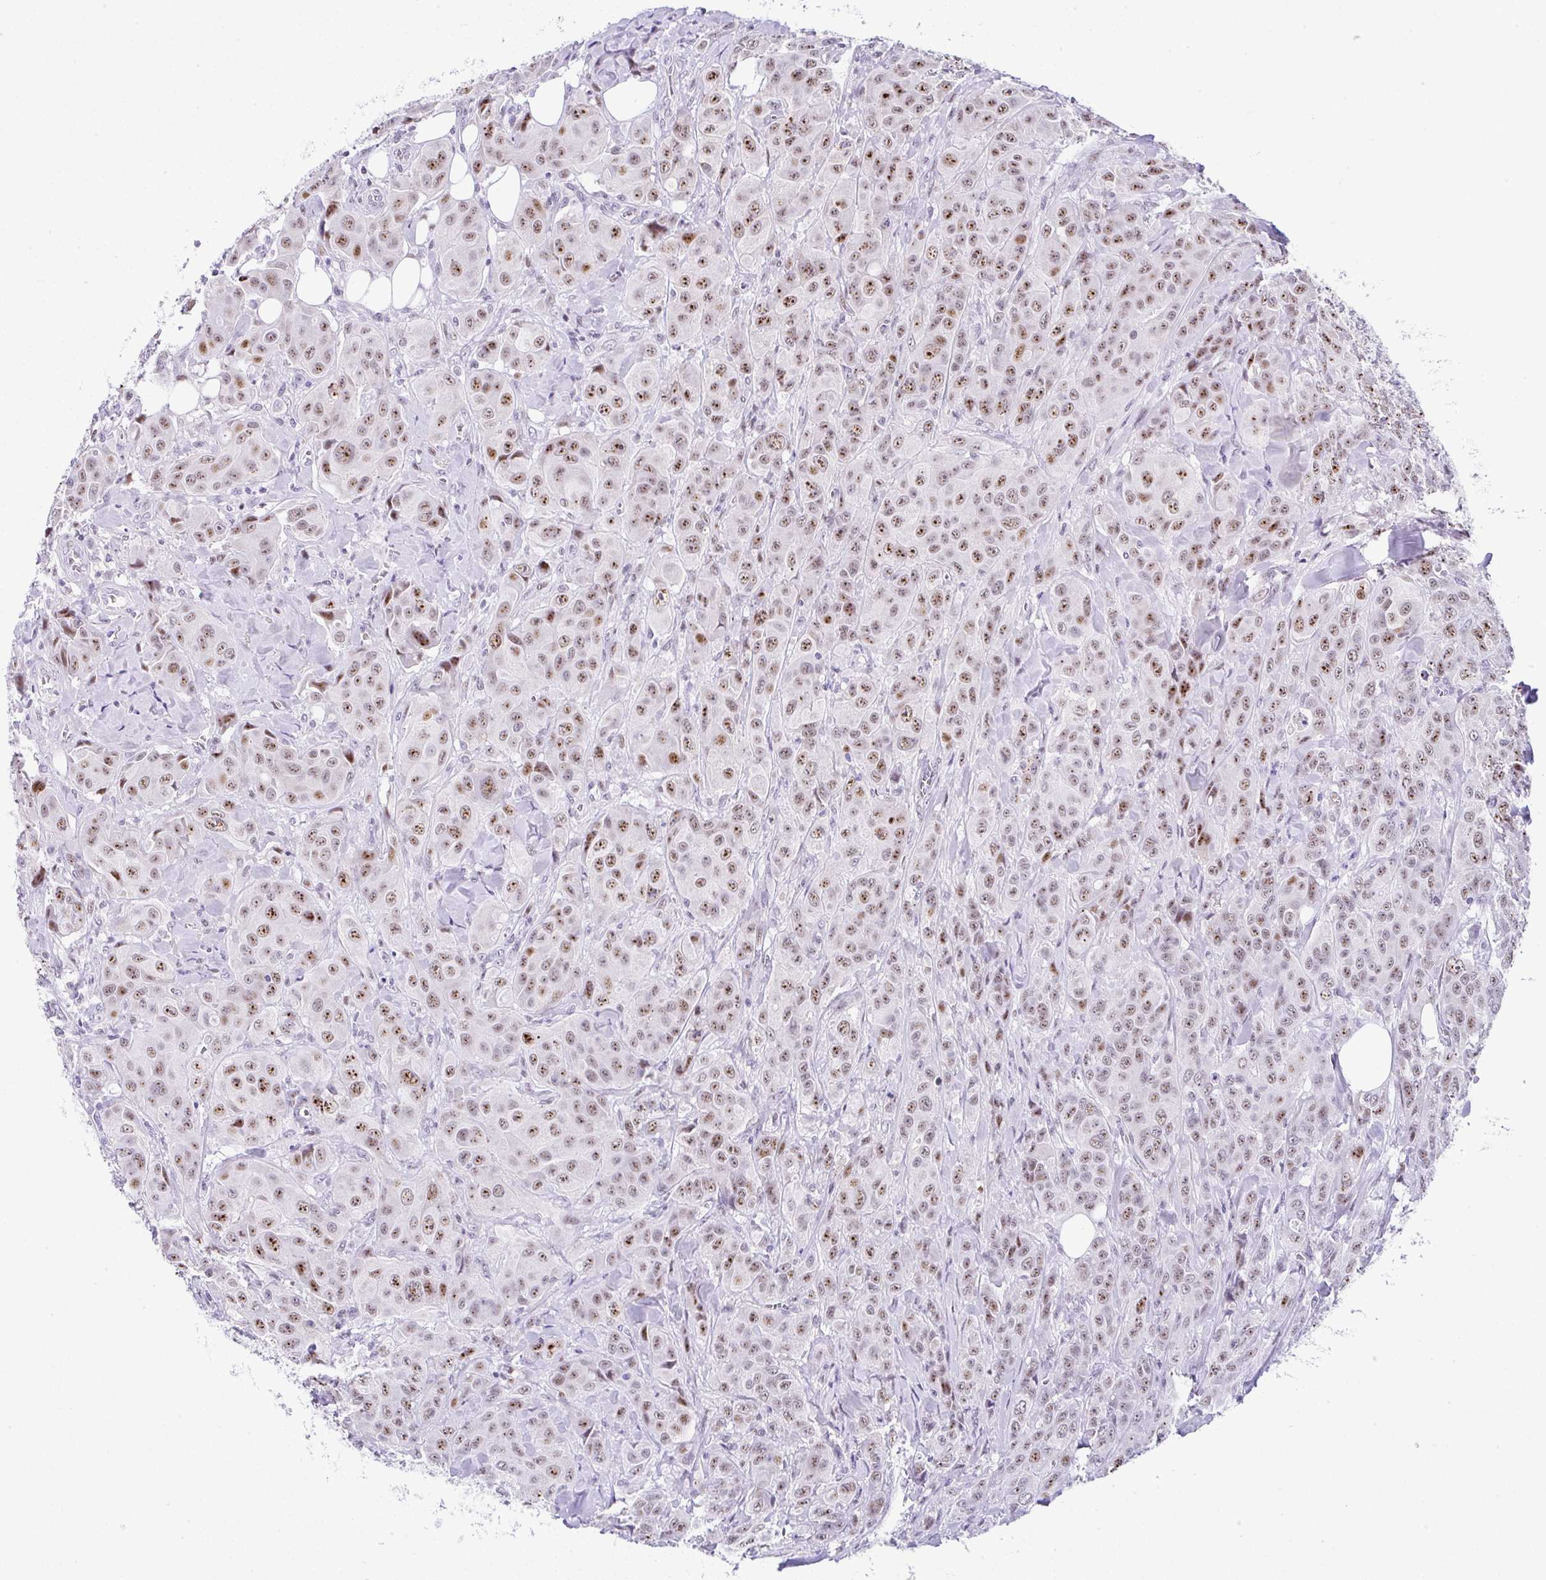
{"staining": {"intensity": "moderate", "quantity": ">75%", "location": "nuclear"}, "tissue": "breast cancer", "cell_type": "Tumor cells", "image_type": "cancer", "snomed": [{"axis": "morphology", "description": "Normal tissue, NOS"}, {"axis": "morphology", "description": "Duct carcinoma"}, {"axis": "topography", "description": "Breast"}], "caption": "IHC (DAB (3,3'-diaminobenzidine)) staining of breast invasive ductal carcinoma displays moderate nuclear protein positivity in approximately >75% of tumor cells.", "gene": "NR1D2", "patient": {"sex": "female", "age": 43}}